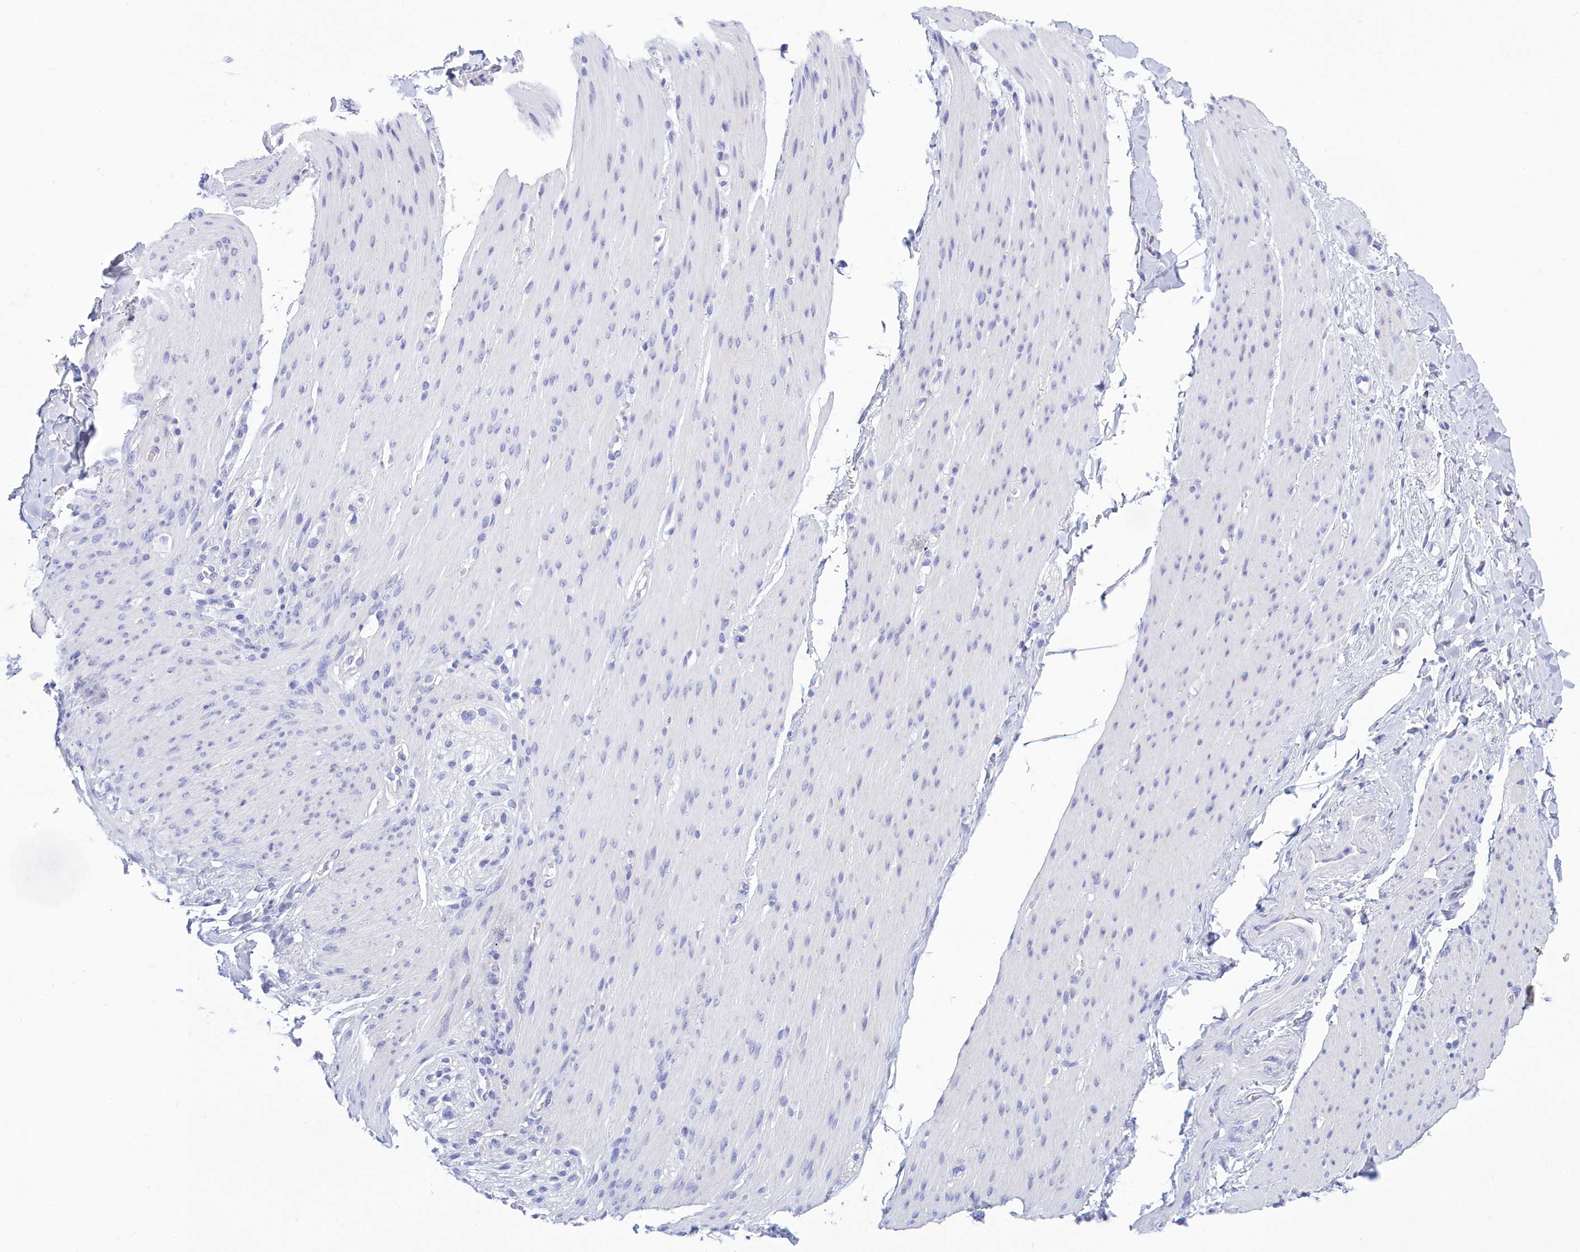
{"staining": {"intensity": "negative", "quantity": "none", "location": "none"}, "tissue": "adipose tissue", "cell_type": "Adipocytes", "image_type": "normal", "snomed": [{"axis": "morphology", "description": "Normal tissue, NOS"}, {"axis": "topography", "description": "Colon"}, {"axis": "topography", "description": "Peripheral nerve tissue"}], "caption": "Adipocytes are negative for protein expression in benign human adipose tissue. (DAB (3,3'-diaminobenzidine) immunohistochemistry visualized using brightfield microscopy, high magnification).", "gene": "TMEM97", "patient": {"sex": "female", "age": 61}}